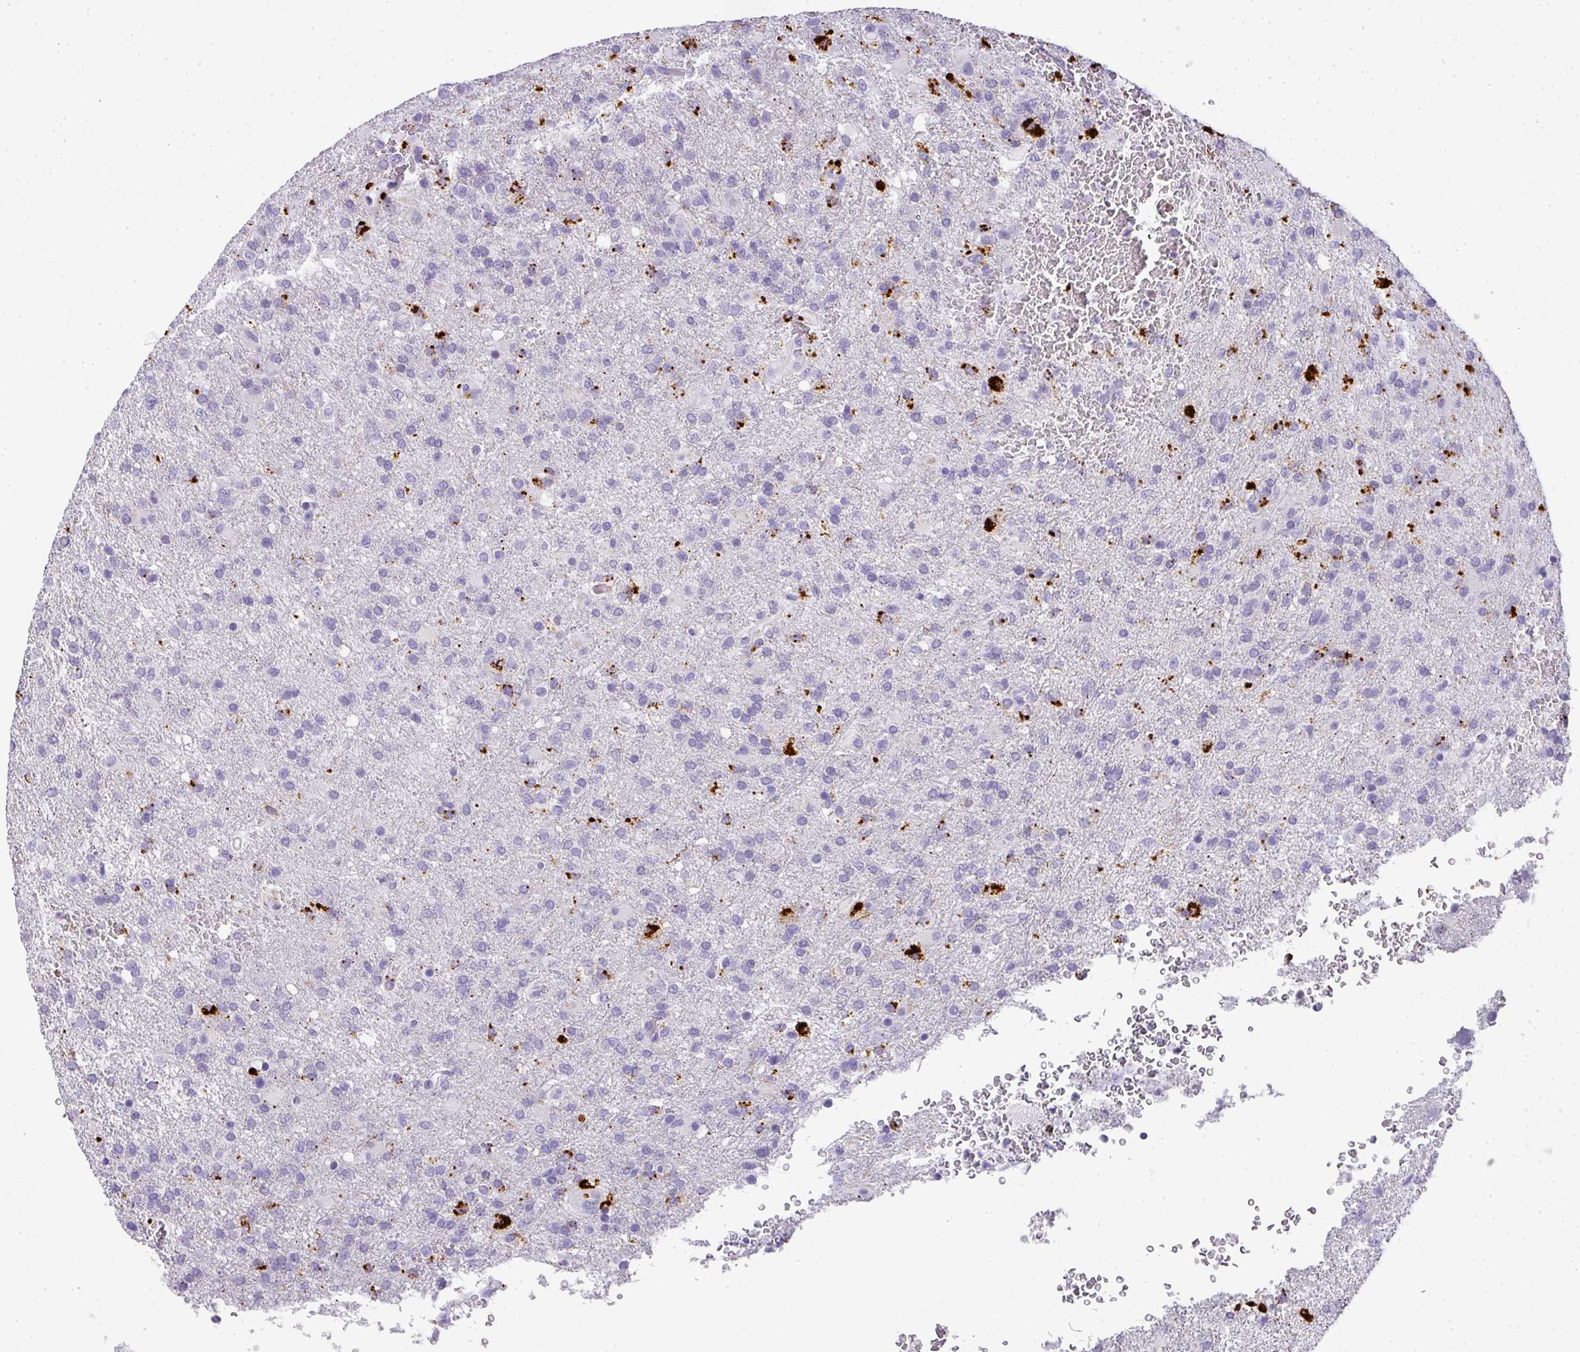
{"staining": {"intensity": "negative", "quantity": "none", "location": "none"}, "tissue": "glioma", "cell_type": "Tumor cells", "image_type": "cancer", "snomed": [{"axis": "morphology", "description": "Glioma, malignant, High grade"}, {"axis": "topography", "description": "Brain"}], "caption": "Protein analysis of glioma exhibits no significant expression in tumor cells.", "gene": "MMACHC", "patient": {"sex": "female", "age": 74}}